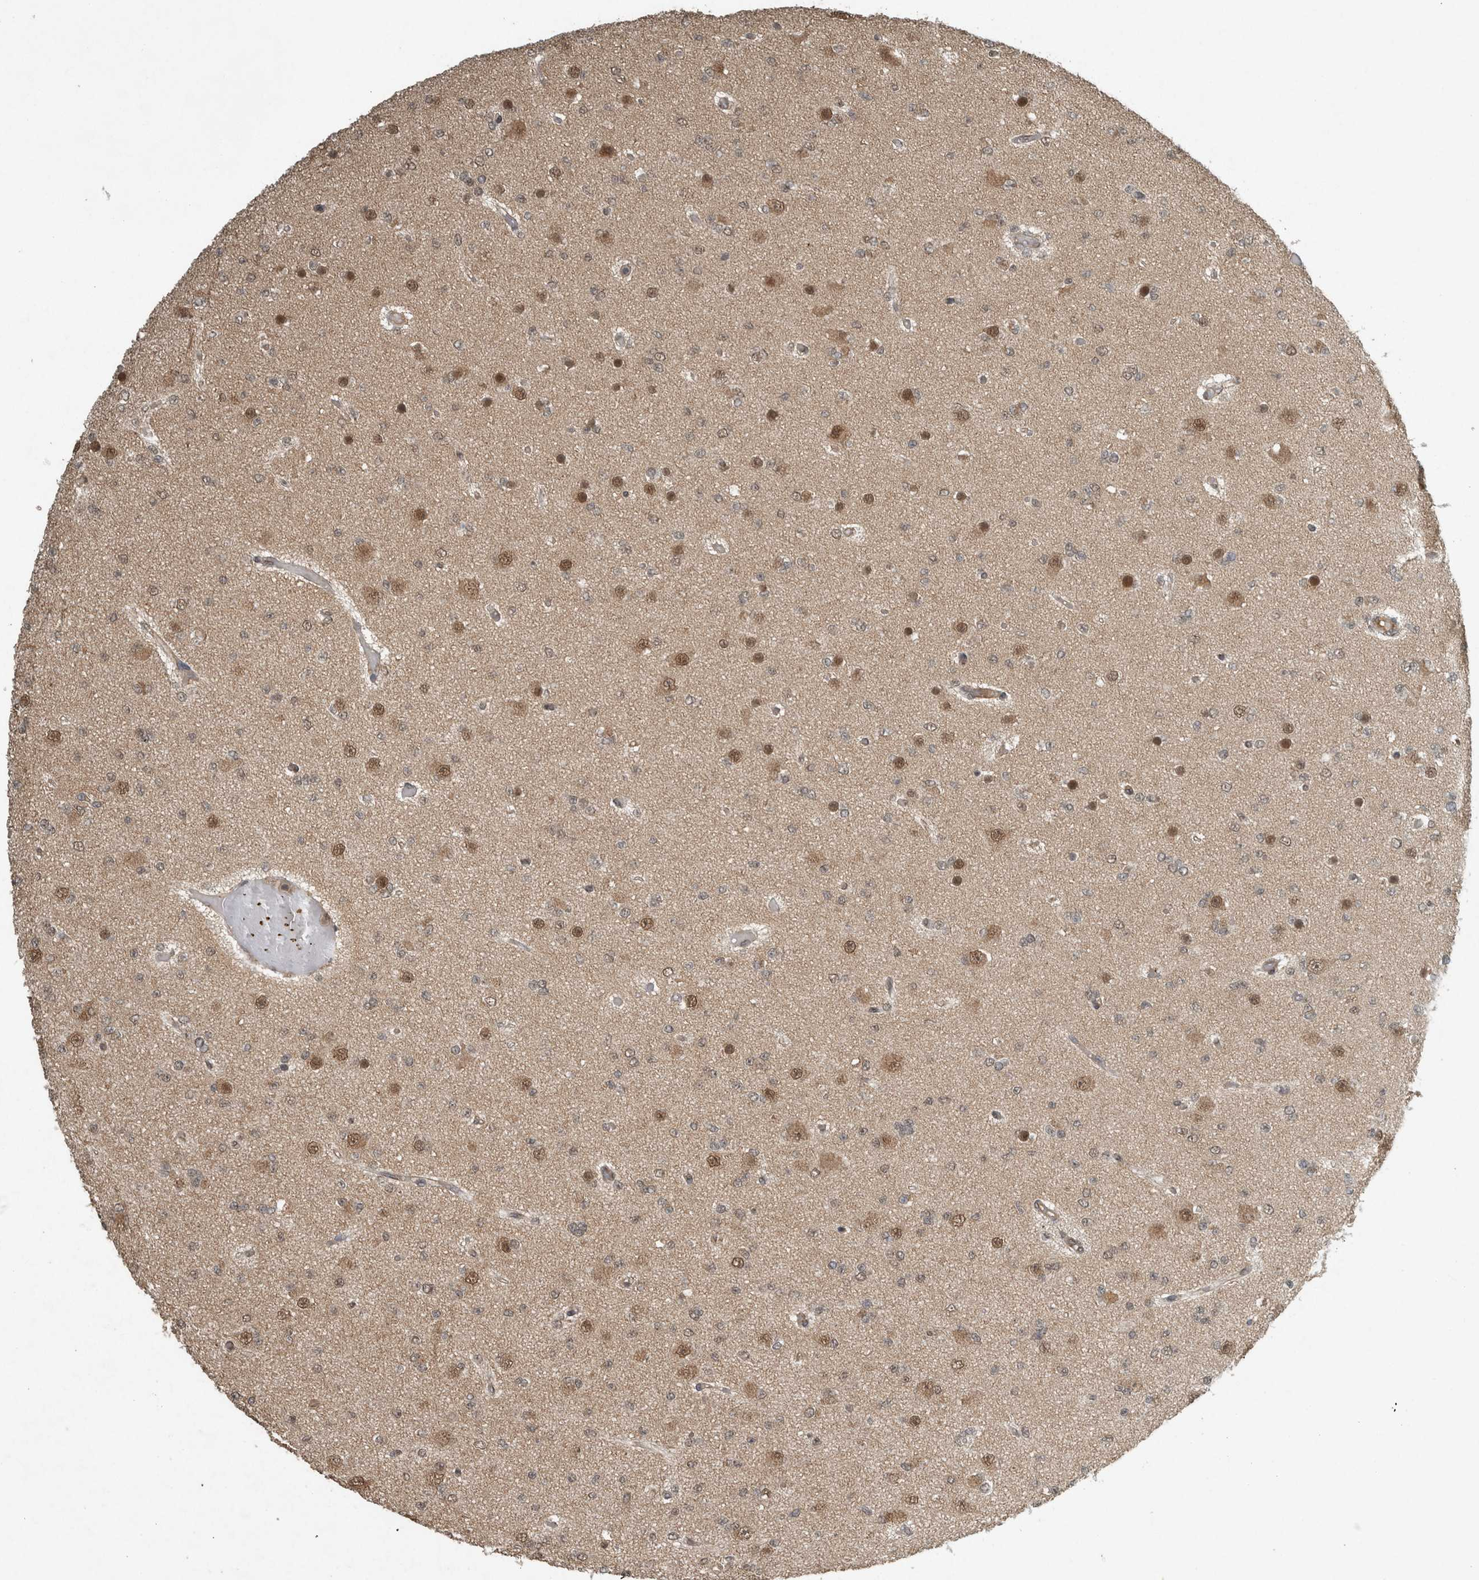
{"staining": {"intensity": "moderate", "quantity": ">75%", "location": "cytoplasmic/membranous,nuclear"}, "tissue": "glioma", "cell_type": "Tumor cells", "image_type": "cancer", "snomed": [{"axis": "morphology", "description": "Glioma, malignant, Low grade"}, {"axis": "topography", "description": "Brain"}], "caption": "IHC histopathology image of neoplastic tissue: human malignant low-grade glioma stained using immunohistochemistry exhibits medium levels of moderate protein expression localized specifically in the cytoplasmic/membranous and nuclear of tumor cells, appearing as a cytoplasmic/membranous and nuclear brown color.", "gene": "ARHGEF12", "patient": {"sex": "female", "age": 22}}